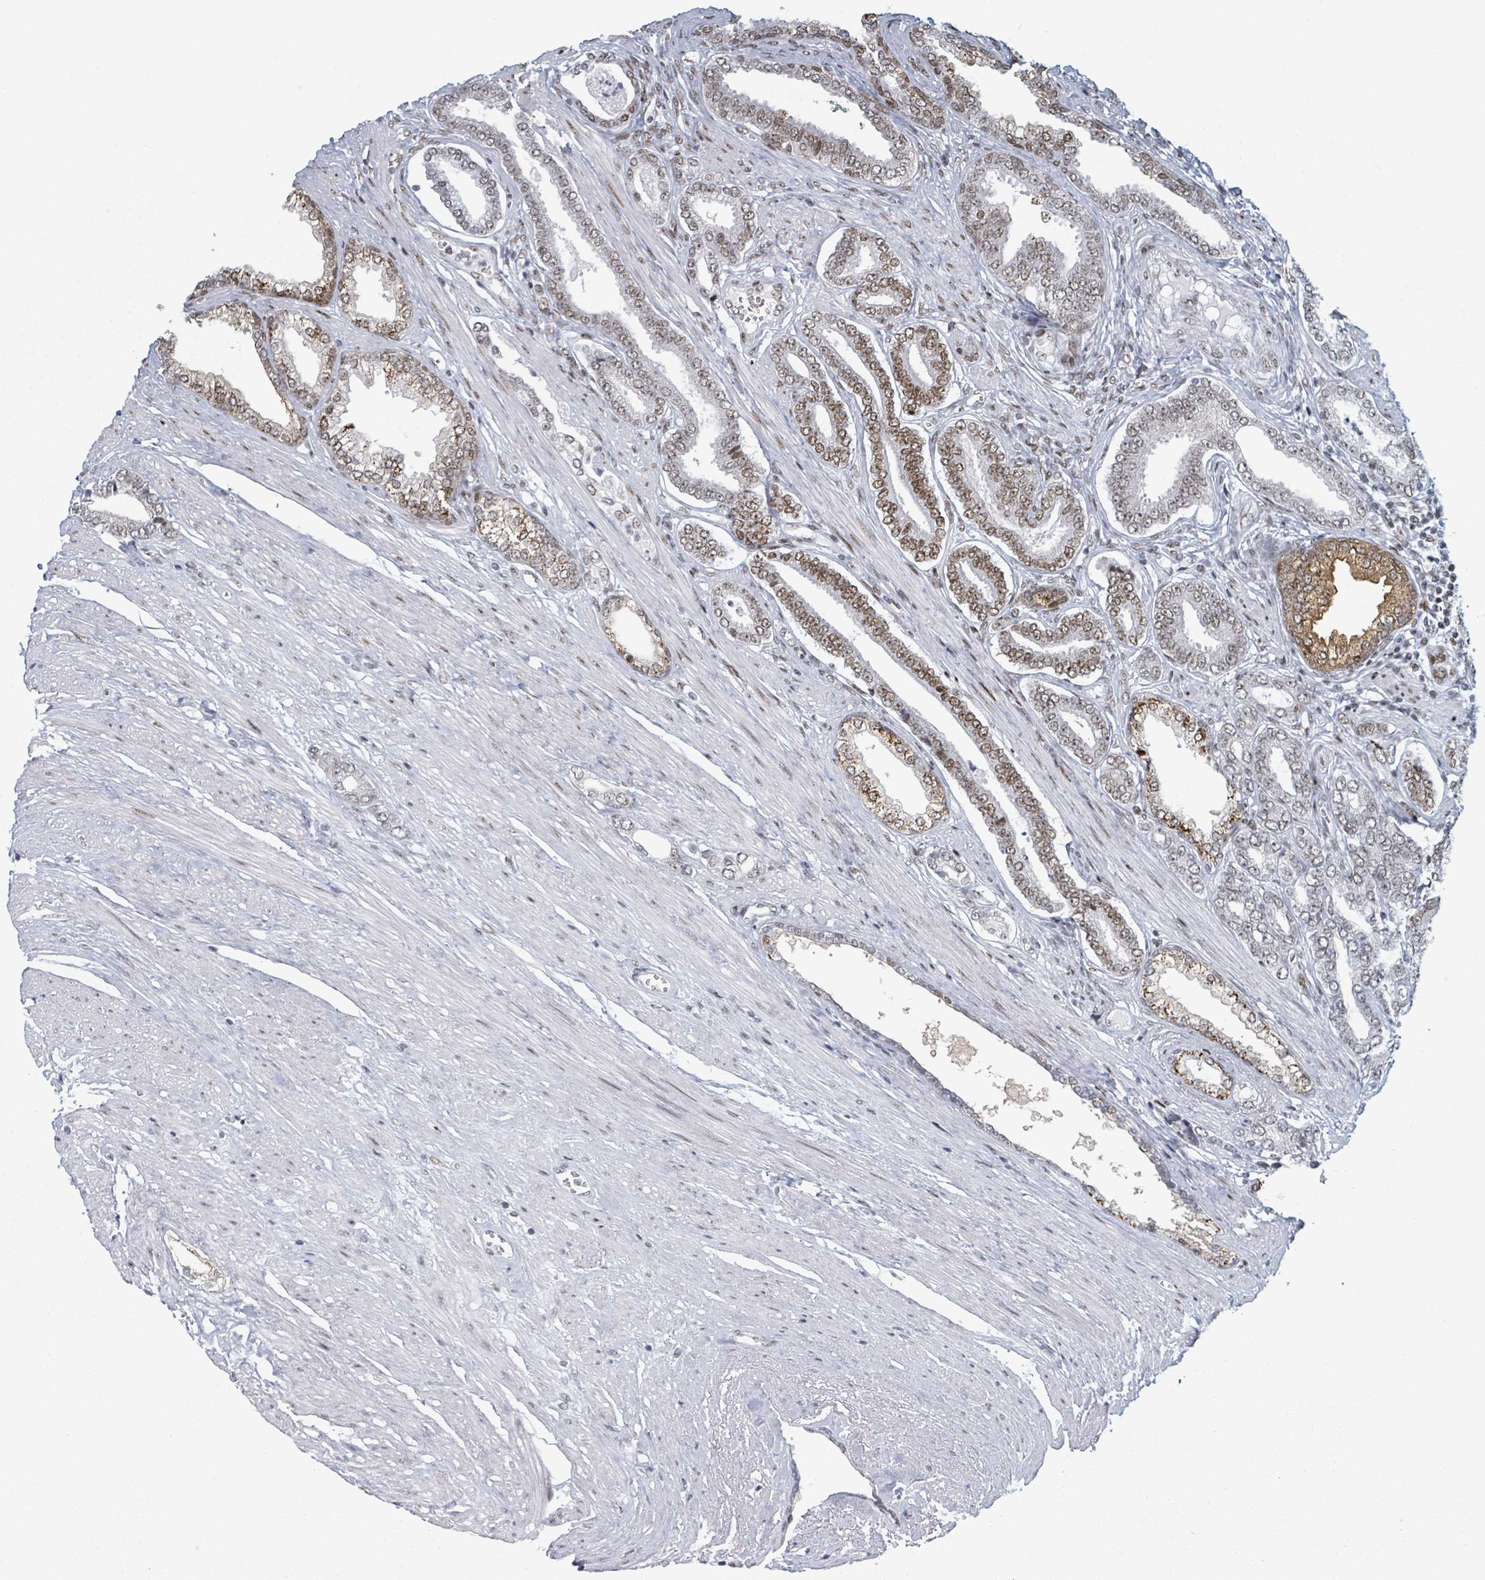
{"staining": {"intensity": "moderate", "quantity": ">75%", "location": "nuclear"}, "tissue": "prostate cancer", "cell_type": "Tumor cells", "image_type": "cancer", "snomed": [{"axis": "morphology", "description": "Adenocarcinoma, NOS"}, {"axis": "topography", "description": "Prostate and seminal vesicle, NOS"}], "caption": "Human adenocarcinoma (prostate) stained with a protein marker demonstrates moderate staining in tumor cells.", "gene": "DHX16", "patient": {"sex": "male", "age": 76}}